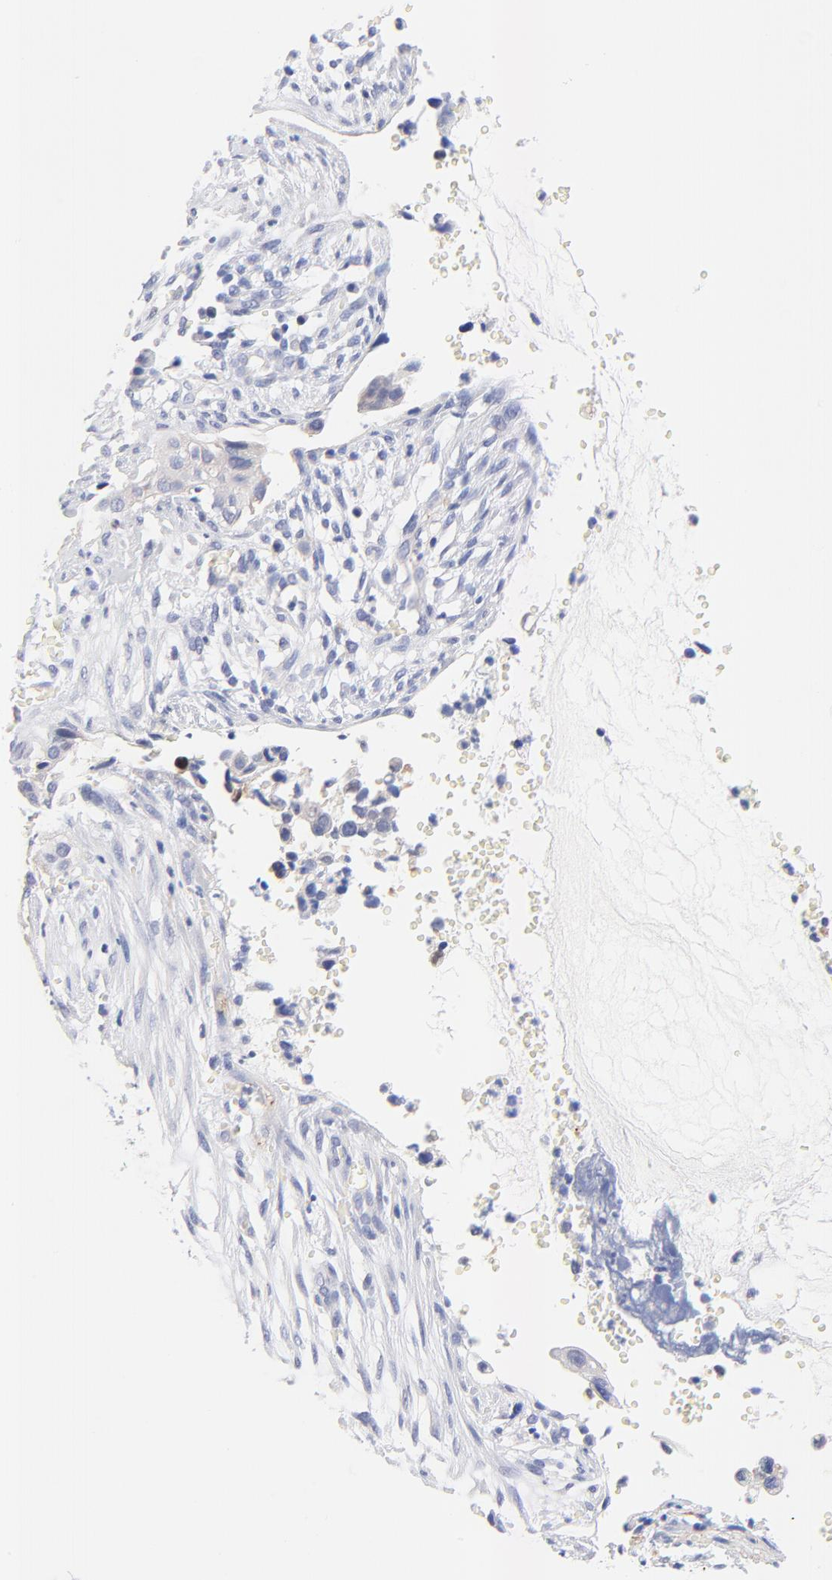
{"staining": {"intensity": "negative", "quantity": "none", "location": "none"}, "tissue": "cervical cancer", "cell_type": "Tumor cells", "image_type": "cancer", "snomed": [{"axis": "morphology", "description": "Normal tissue, NOS"}, {"axis": "morphology", "description": "Squamous cell carcinoma, NOS"}, {"axis": "topography", "description": "Cervix"}], "caption": "Immunohistochemistry (IHC) of human squamous cell carcinoma (cervical) shows no staining in tumor cells.", "gene": "FAM117B", "patient": {"sex": "female", "age": 45}}